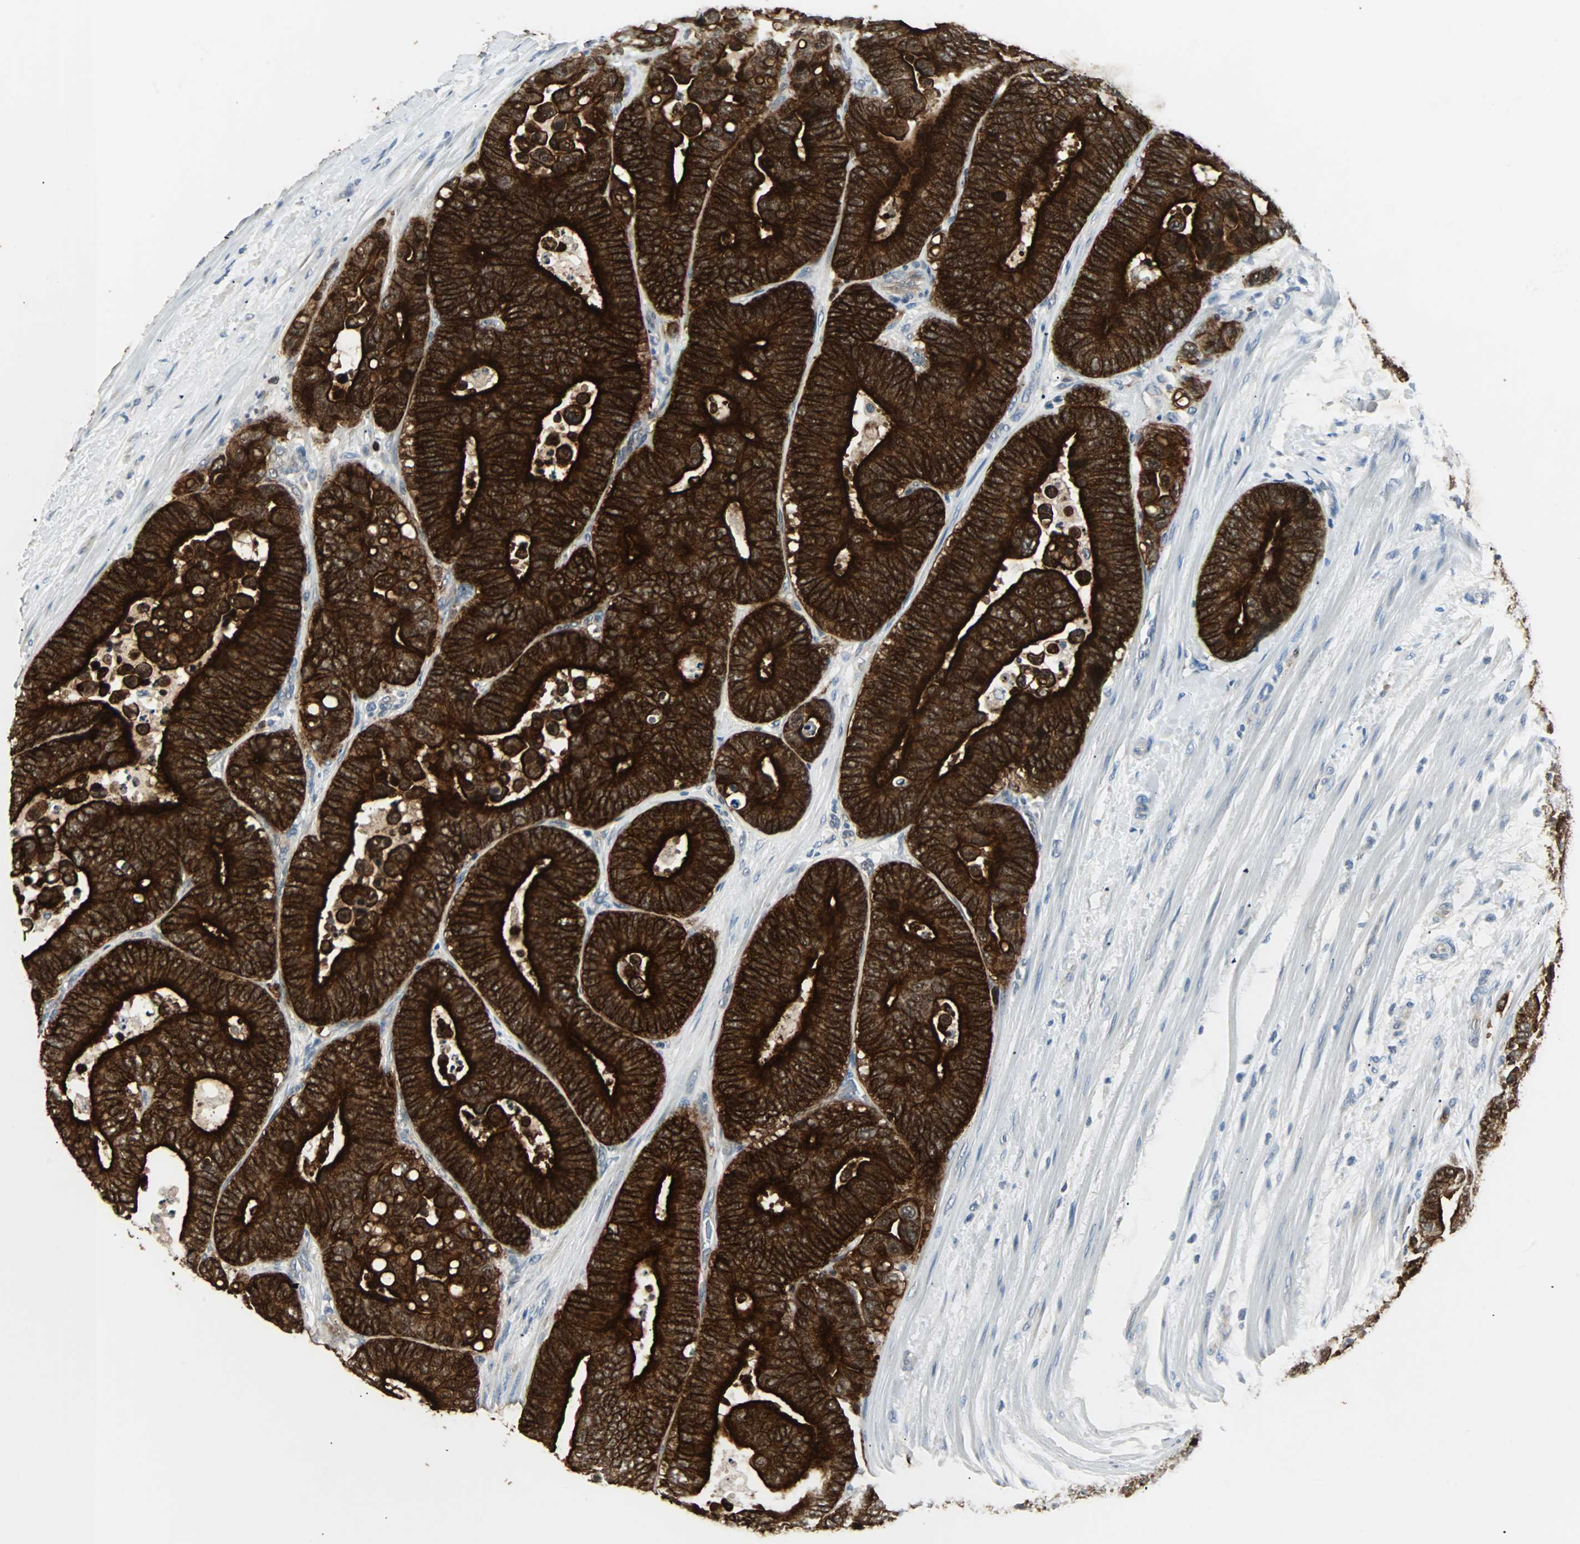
{"staining": {"intensity": "strong", "quantity": ">75%", "location": "cytoplasmic/membranous"}, "tissue": "colorectal cancer", "cell_type": "Tumor cells", "image_type": "cancer", "snomed": [{"axis": "morphology", "description": "Normal tissue, NOS"}, {"axis": "morphology", "description": "Adenocarcinoma, NOS"}, {"axis": "topography", "description": "Colon"}], "caption": "Colorectal cancer (adenocarcinoma) stained for a protein reveals strong cytoplasmic/membranous positivity in tumor cells. (brown staining indicates protein expression, while blue staining denotes nuclei).", "gene": "CMC2", "patient": {"sex": "male", "age": 82}}